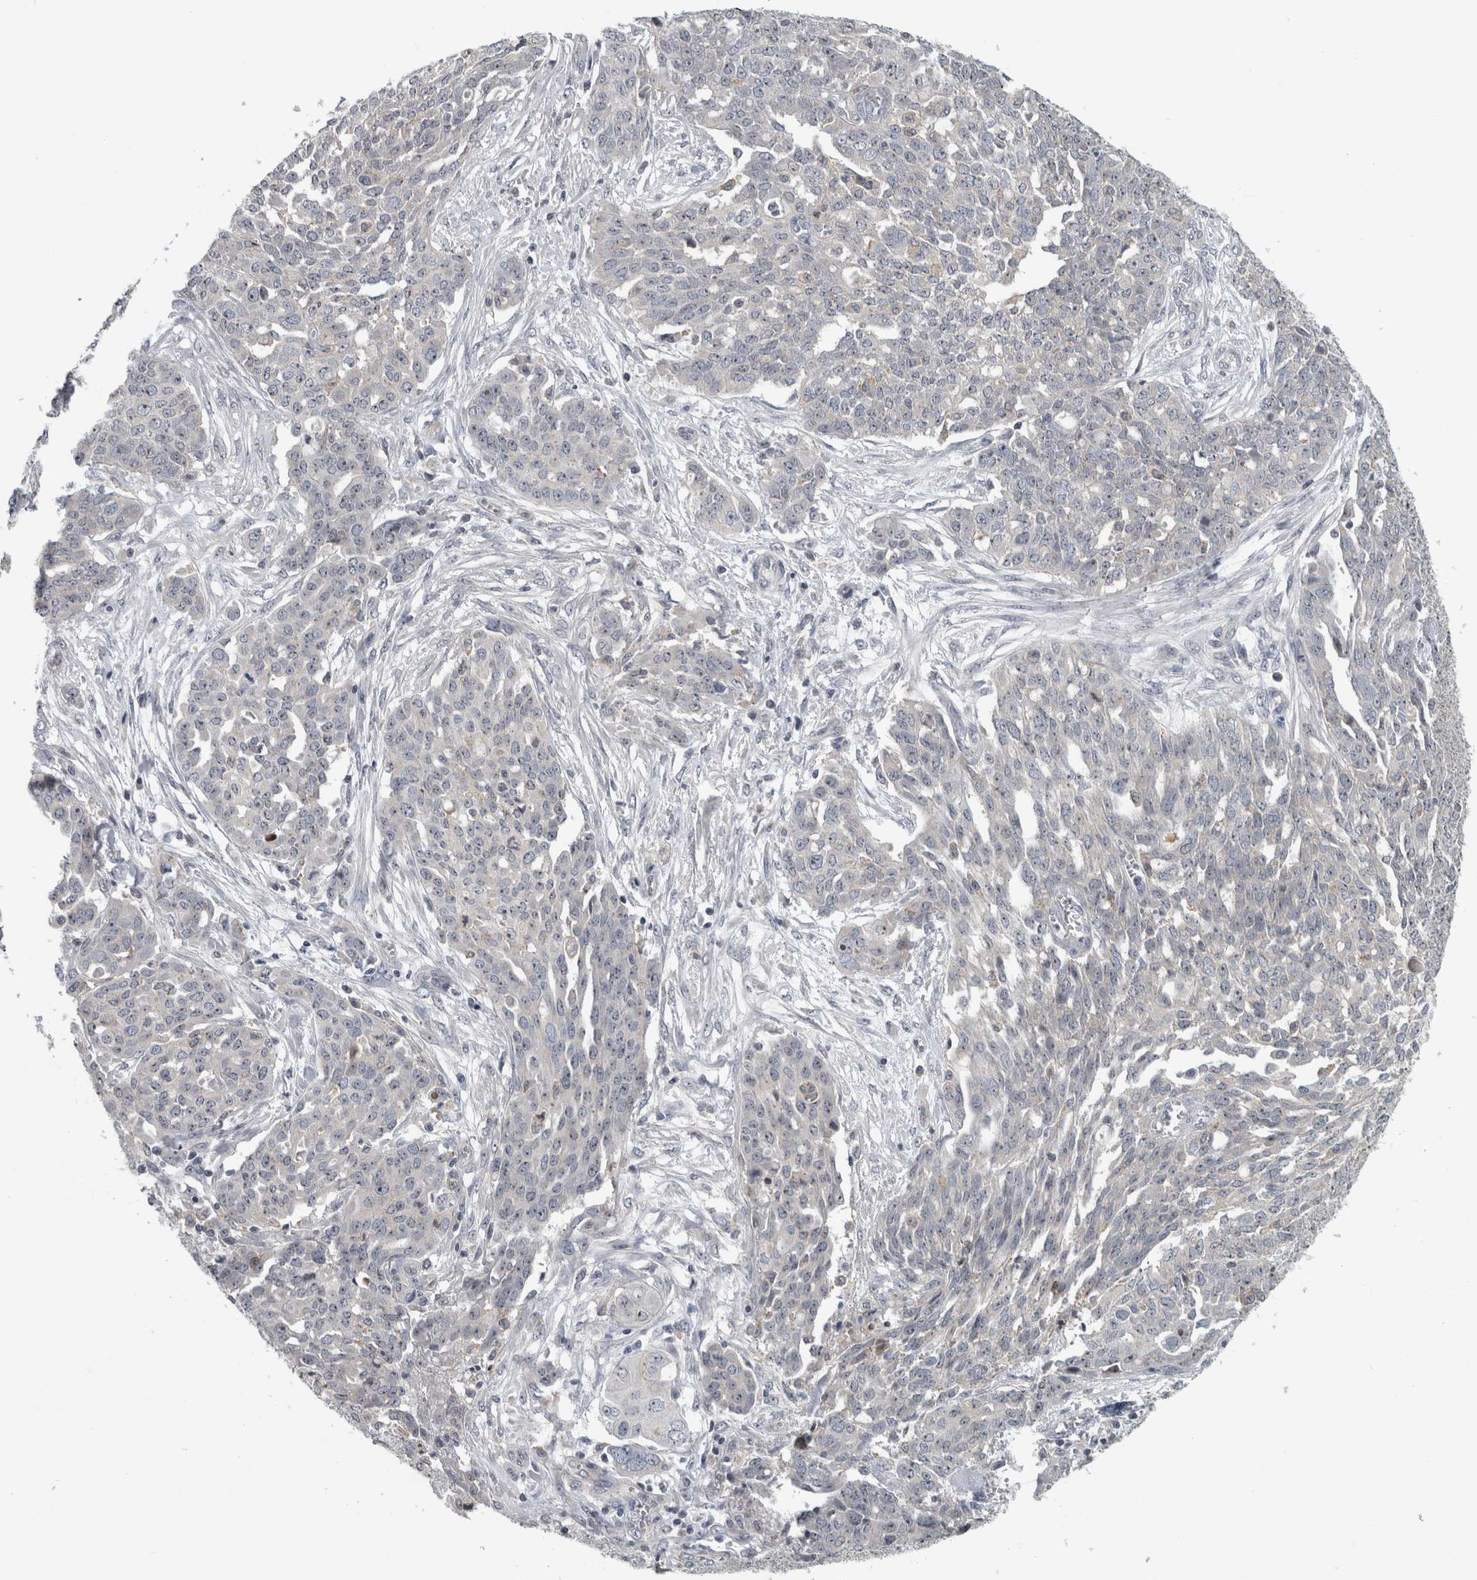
{"staining": {"intensity": "negative", "quantity": "none", "location": "none"}, "tissue": "ovarian cancer", "cell_type": "Tumor cells", "image_type": "cancer", "snomed": [{"axis": "morphology", "description": "Cystadenocarcinoma, serous, NOS"}, {"axis": "topography", "description": "Soft tissue"}, {"axis": "topography", "description": "Ovary"}], "caption": "High magnification brightfield microscopy of ovarian cancer (serous cystadenocarcinoma) stained with DAB (3,3'-diaminobenzidine) (brown) and counterstained with hematoxylin (blue): tumor cells show no significant expression.", "gene": "RBM28", "patient": {"sex": "female", "age": 57}}